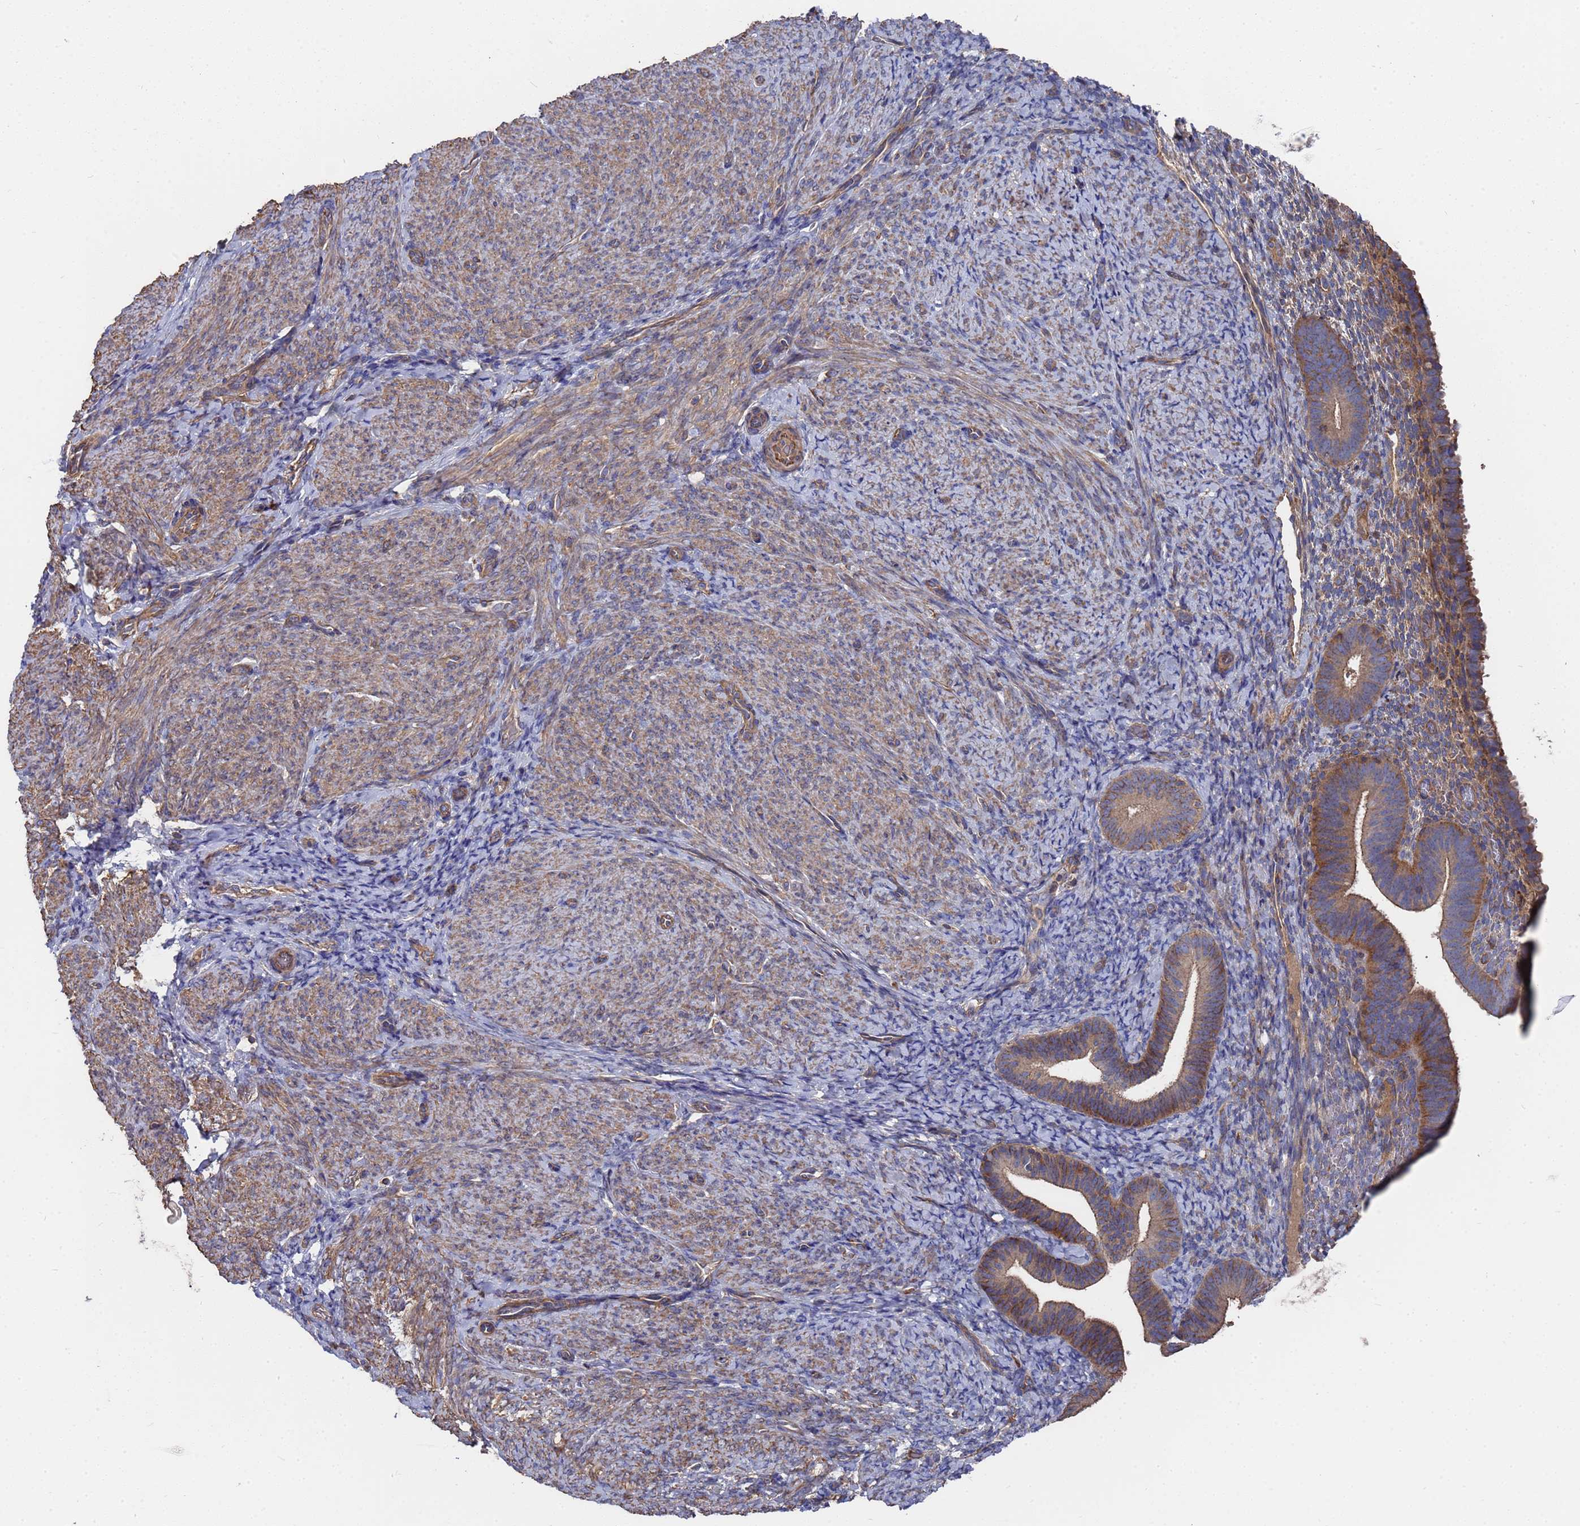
{"staining": {"intensity": "moderate", "quantity": "25%-75%", "location": "cytoplasmic/membranous"}, "tissue": "endometrium", "cell_type": "Cells in endometrial stroma", "image_type": "normal", "snomed": [{"axis": "morphology", "description": "Normal tissue, NOS"}, {"axis": "topography", "description": "Endometrium"}], "caption": "A brown stain highlights moderate cytoplasmic/membranous staining of a protein in cells in endometrial stroma of benign human endometrium.", "gene": "PYCR1", "patient": {"sex": "female", "age": 65}}